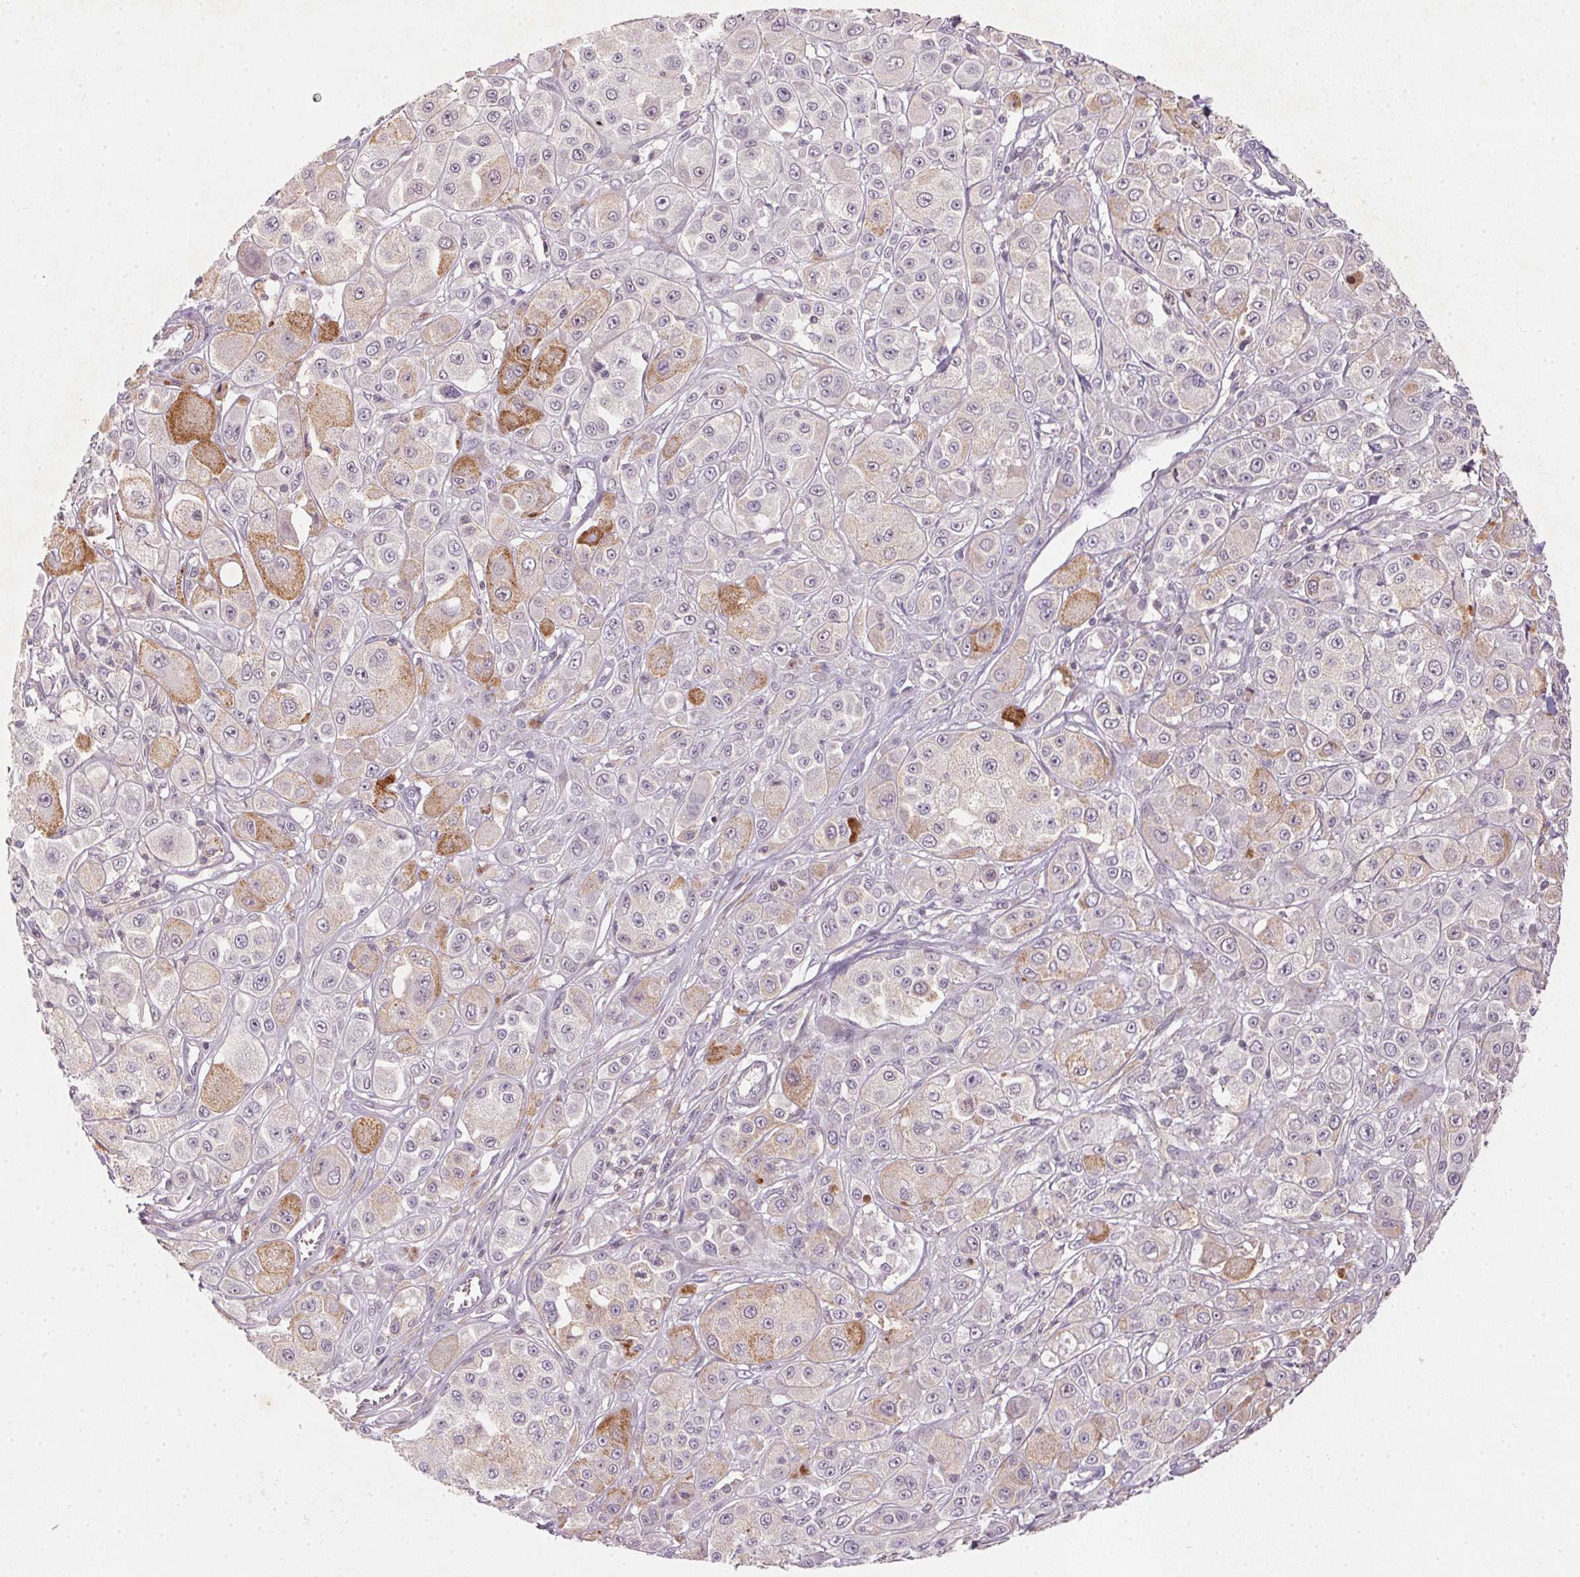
{"staining": {"intensity": "negative", "quantity": "none", "location": "none"}, "tissue": "melanoma", "cell_type": "Tumor cells", "image_type": "cancer", "snomed": [{"axis": "morphology", "description": "Malignant melanoma, NOS"}, {"axis": "topography", "description": "Skin"}], "caption": "A photomicrograph of melanoma stained for a protein demonstrates no brown staining in tumor cells. (DAB (3,3'-diaminobenzidine) immunohistochemistry, high magnification).", "gene": "KCNK15", "patient": {"sex": "male", "age": 67}}